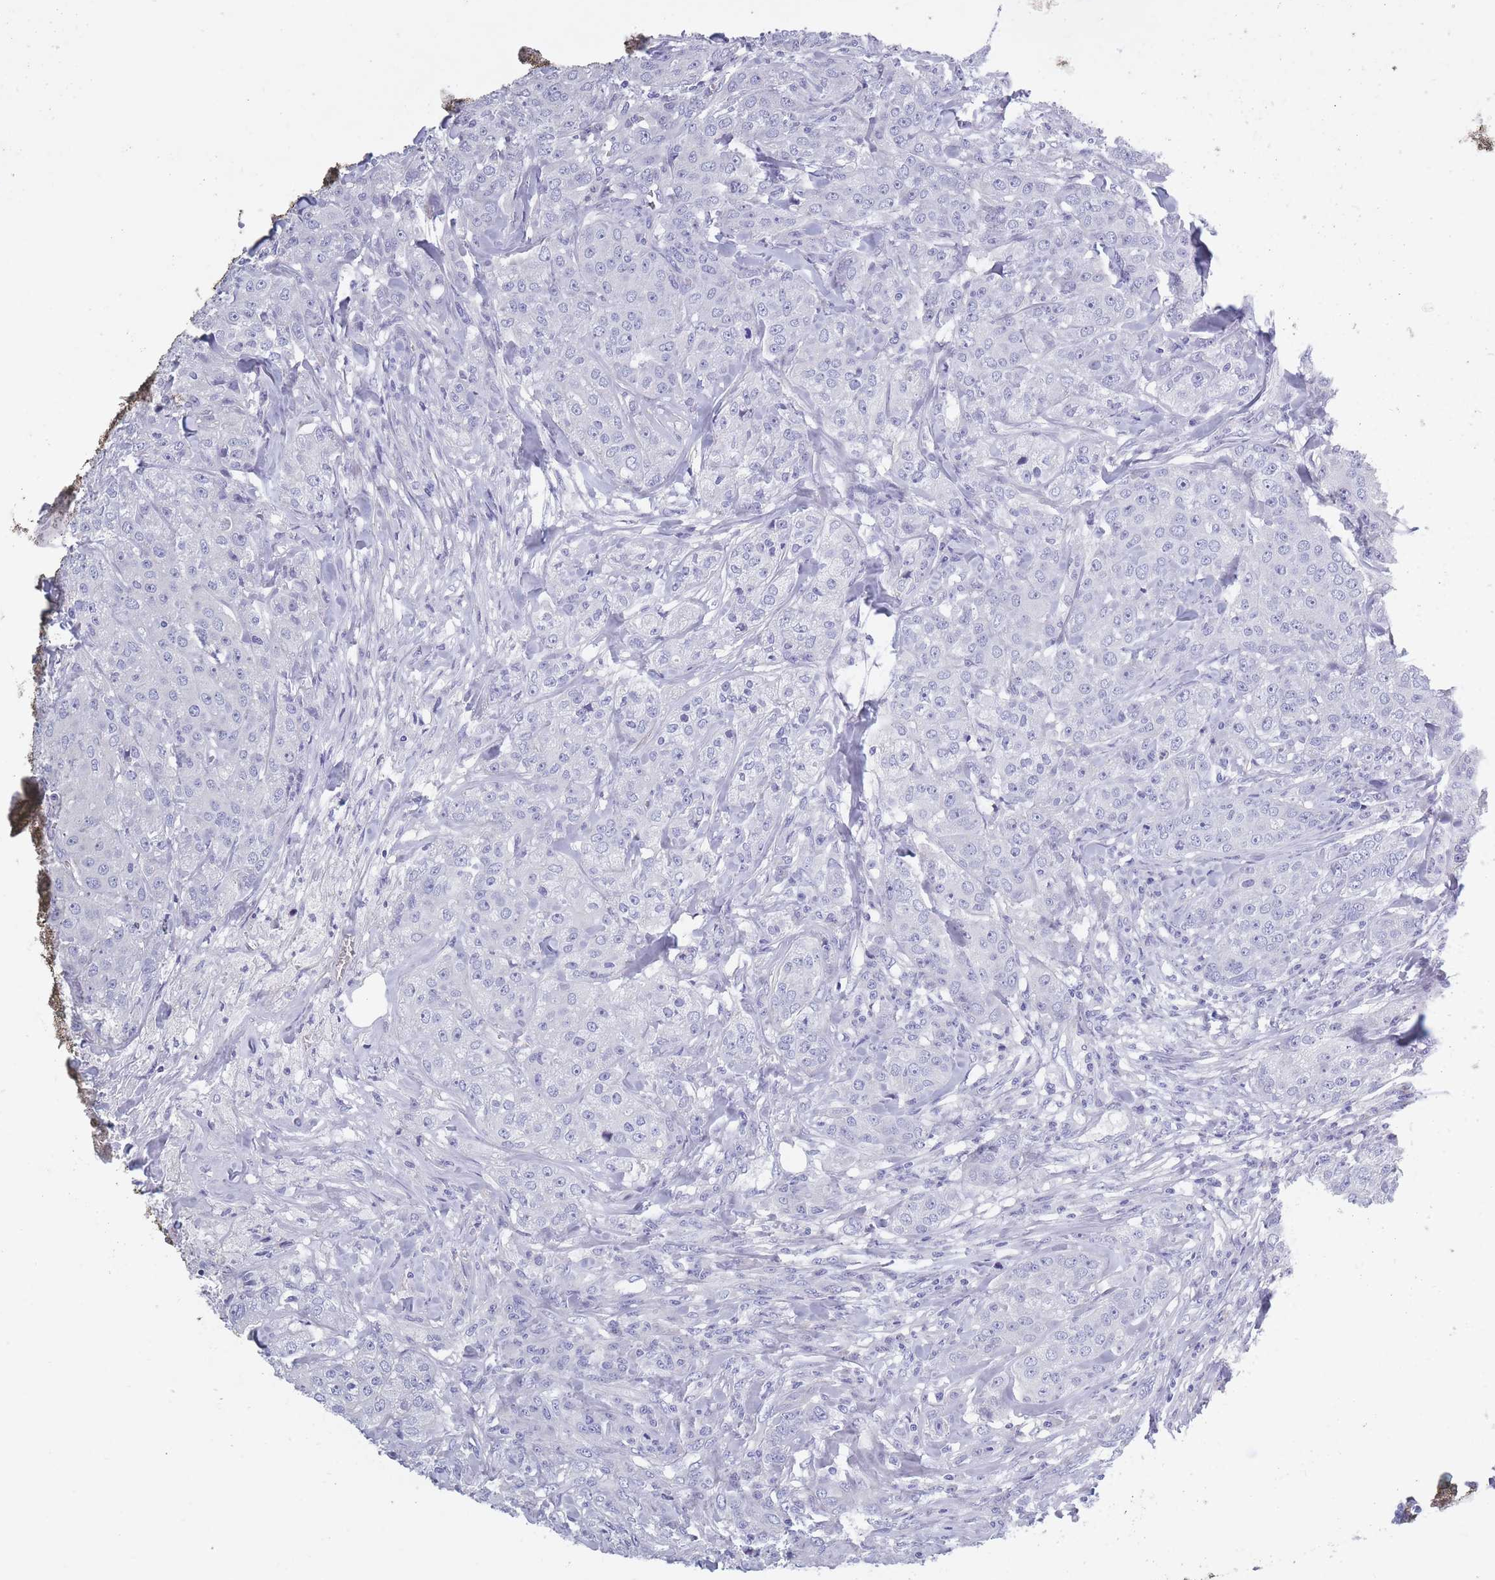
{"staining": {"intensity": "negative", "quantity": "none", "location": "none"}, "tissue": "breast cancer", "cell_type": "Tumor cells", "image_type": "cancer", "snomed": [{"axis": "morphology", "description": "Duct carcinoma"}, {"axis": "topography", "description": "Breast"}], "caption": "Histopathology image shows no protein expression in tumor cells of breast intraductal carcinoma tissue.", "gene": "OR4C5", "patient": {"sex": "female", "age": 43}}